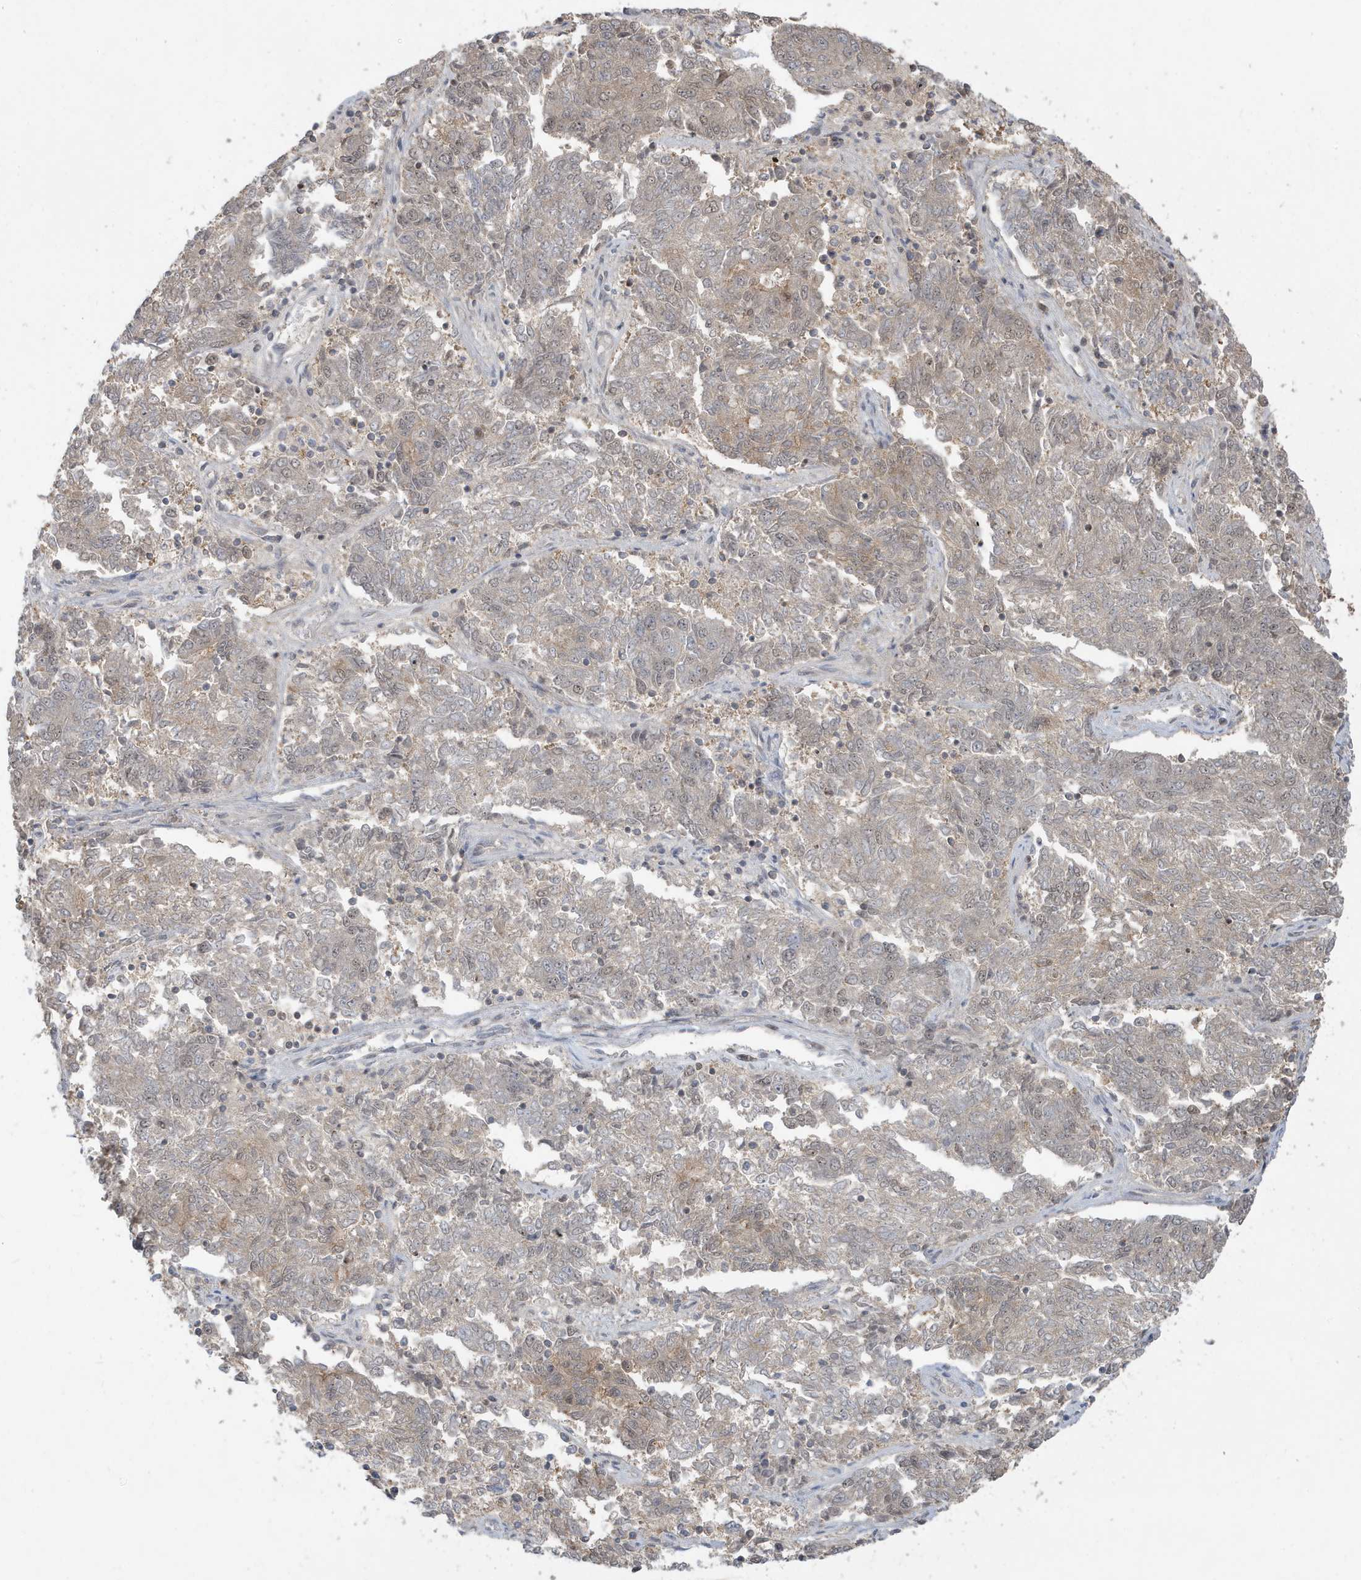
{"staining": {"intensity": "weak", "quantity": "<25%", "location": "cytoplasmic/membranous"}, "tissue": "endometrial cancer", "cell_type": "Tumor cells", "image_type": "cancer", "snomed": [{"axis": "morphology", "description": "Adenocarcinoma, NOS"}, {"axis": "topography", "description": "Endometrium"}], "caption": "This is an immunohistochemistry (IHC) micrograph of endometrial adenocarcinoma. There is no staining in tumor cells.", "gene": "PRRT3", "patient": {"sex": "female", "age": 80}}